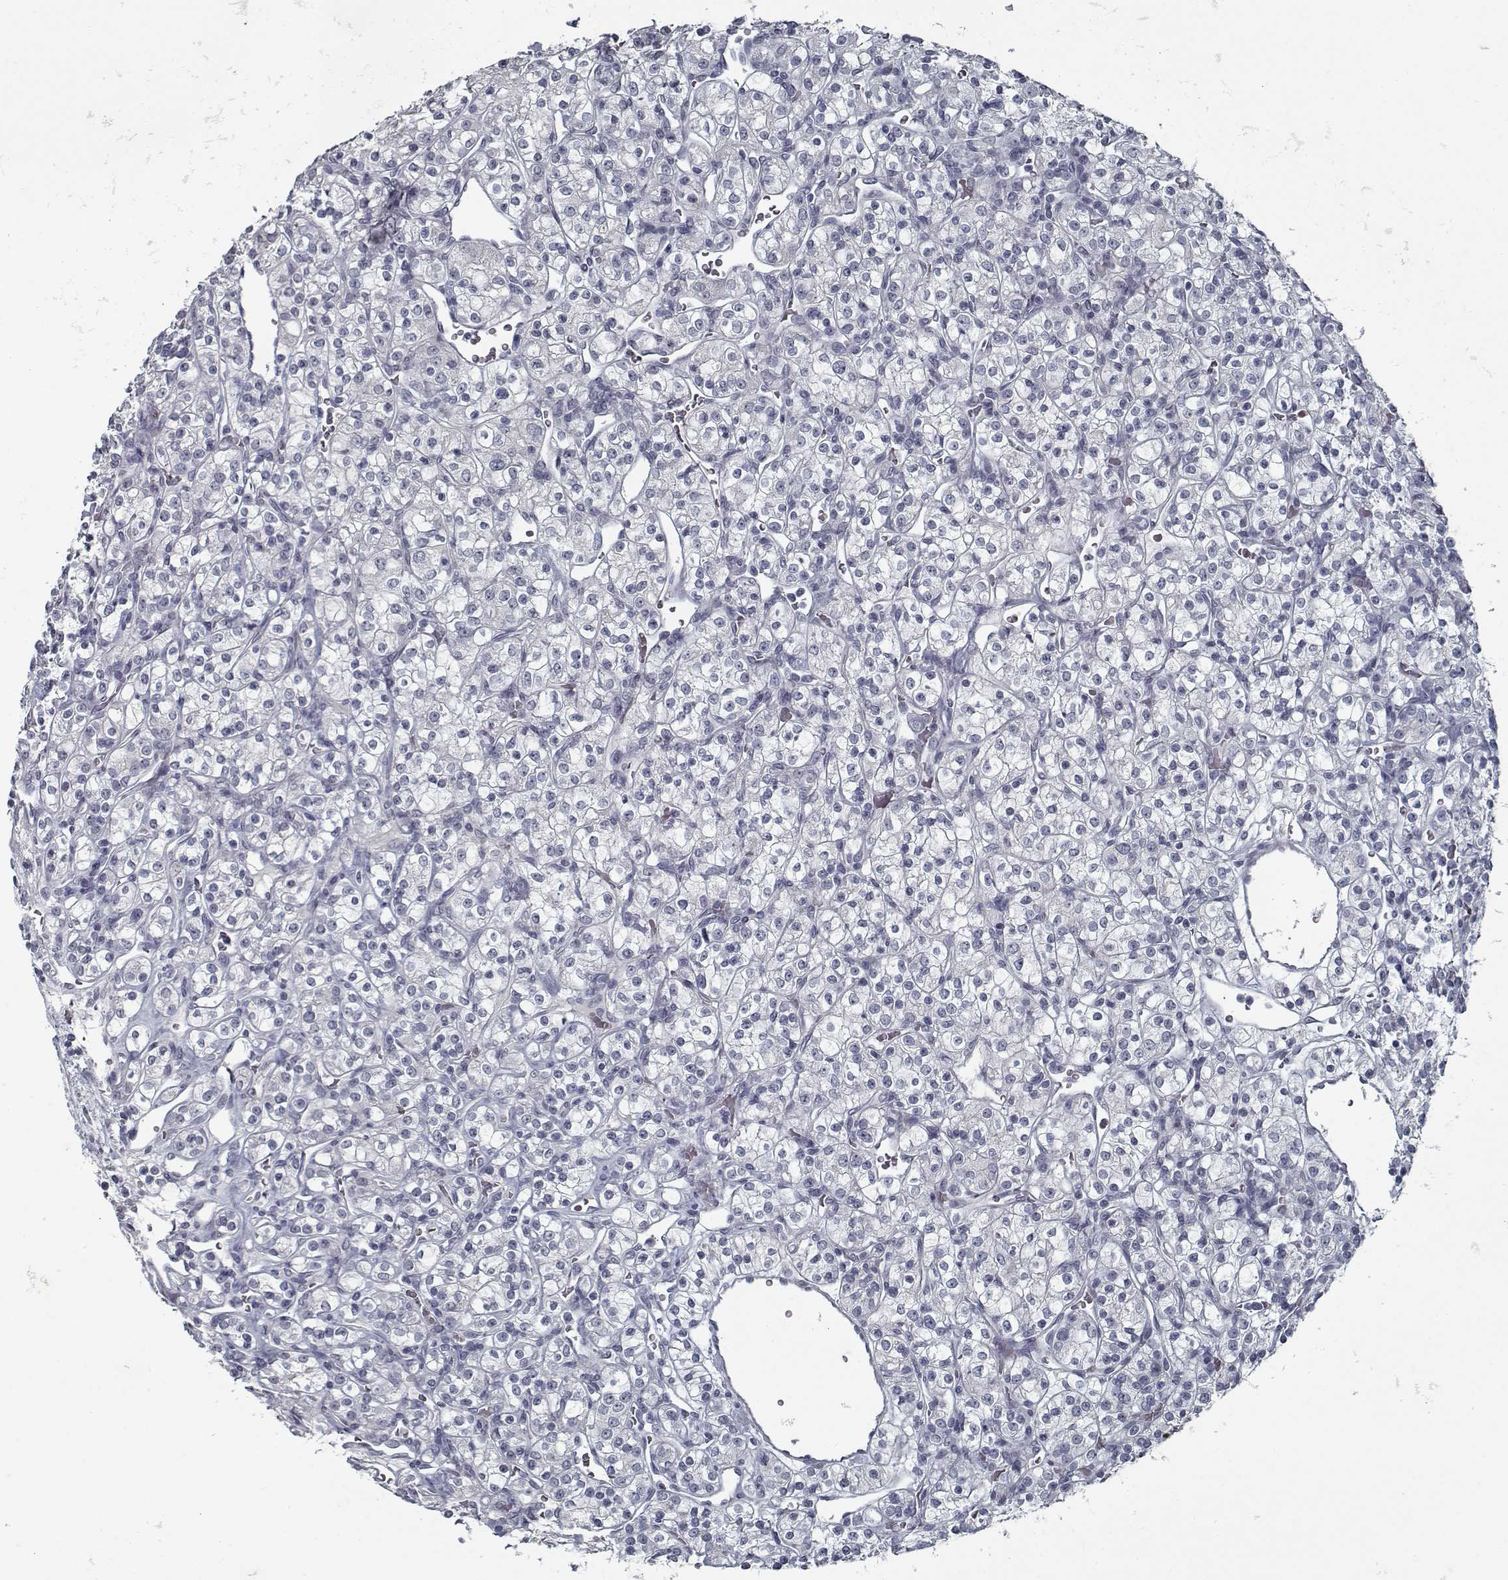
{"staining": {"intensity": "negative", "quantity": "none", "location": "none"}, "tissue": "renal cancer", "cell_type": "Tumor cells", "image_type": "cancer", "snomed": [{"axis": "morphology", "description": "Adenocarcinoma, NOS"}, {"axis": "topography", "description": "Kidney"}], "caption": "Renal cancer (adenocarcinoma) was stained to show a protein in brown. There is no significant positivity in tumor cells.", "gene": "GAD2", "patient": {"sex": "male", "age": 77}}